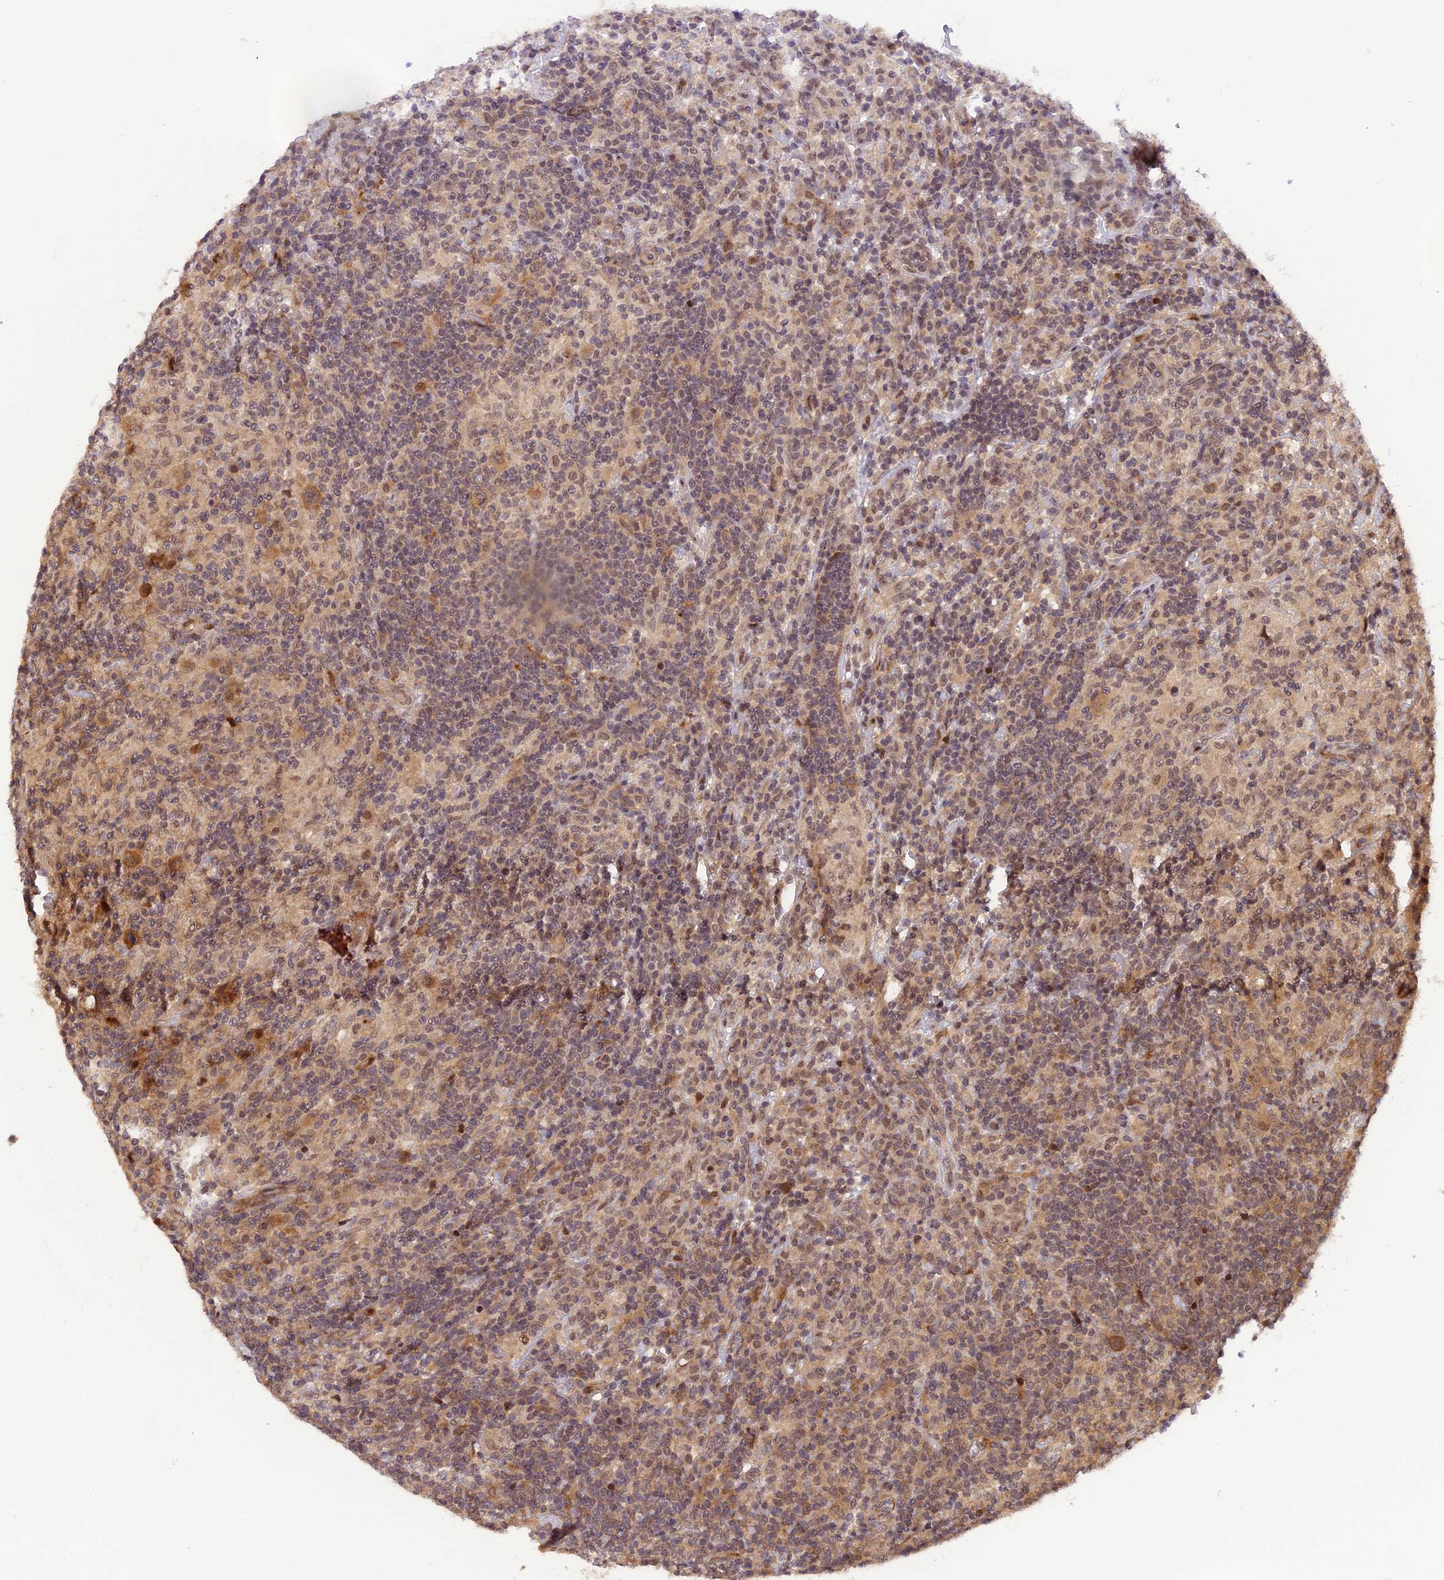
{"staining": {"intensity": "moderate", "quantity": ">75%", "location": "cytoplasmic/membranous"}, "tissue": "lymphoma", "cell_type": "Tumor cells", "image_type": "cancer", "snomed": [{"axis": "morphology", "description": "Hodgkin's disease, NOS"}, {"axis": "topography", "description": "Lymph node"}], "caption": "Immunohistochemistry (DAB (3,3'-diaminobenzidine)) staining of Hodgkin's disease shows moderate cytoplasmic/membranous protein positivity in approximately >75% of tumor cells. The staining was performed using DAB (3,3'-diaminobenzidine) to visualize the protein expression in brown, while the nuclei were stained in blue with hematoxylin (Magnification: 20x).", "gene": "SAMD4A", "patient": {"sex": "male", "age": 70}}